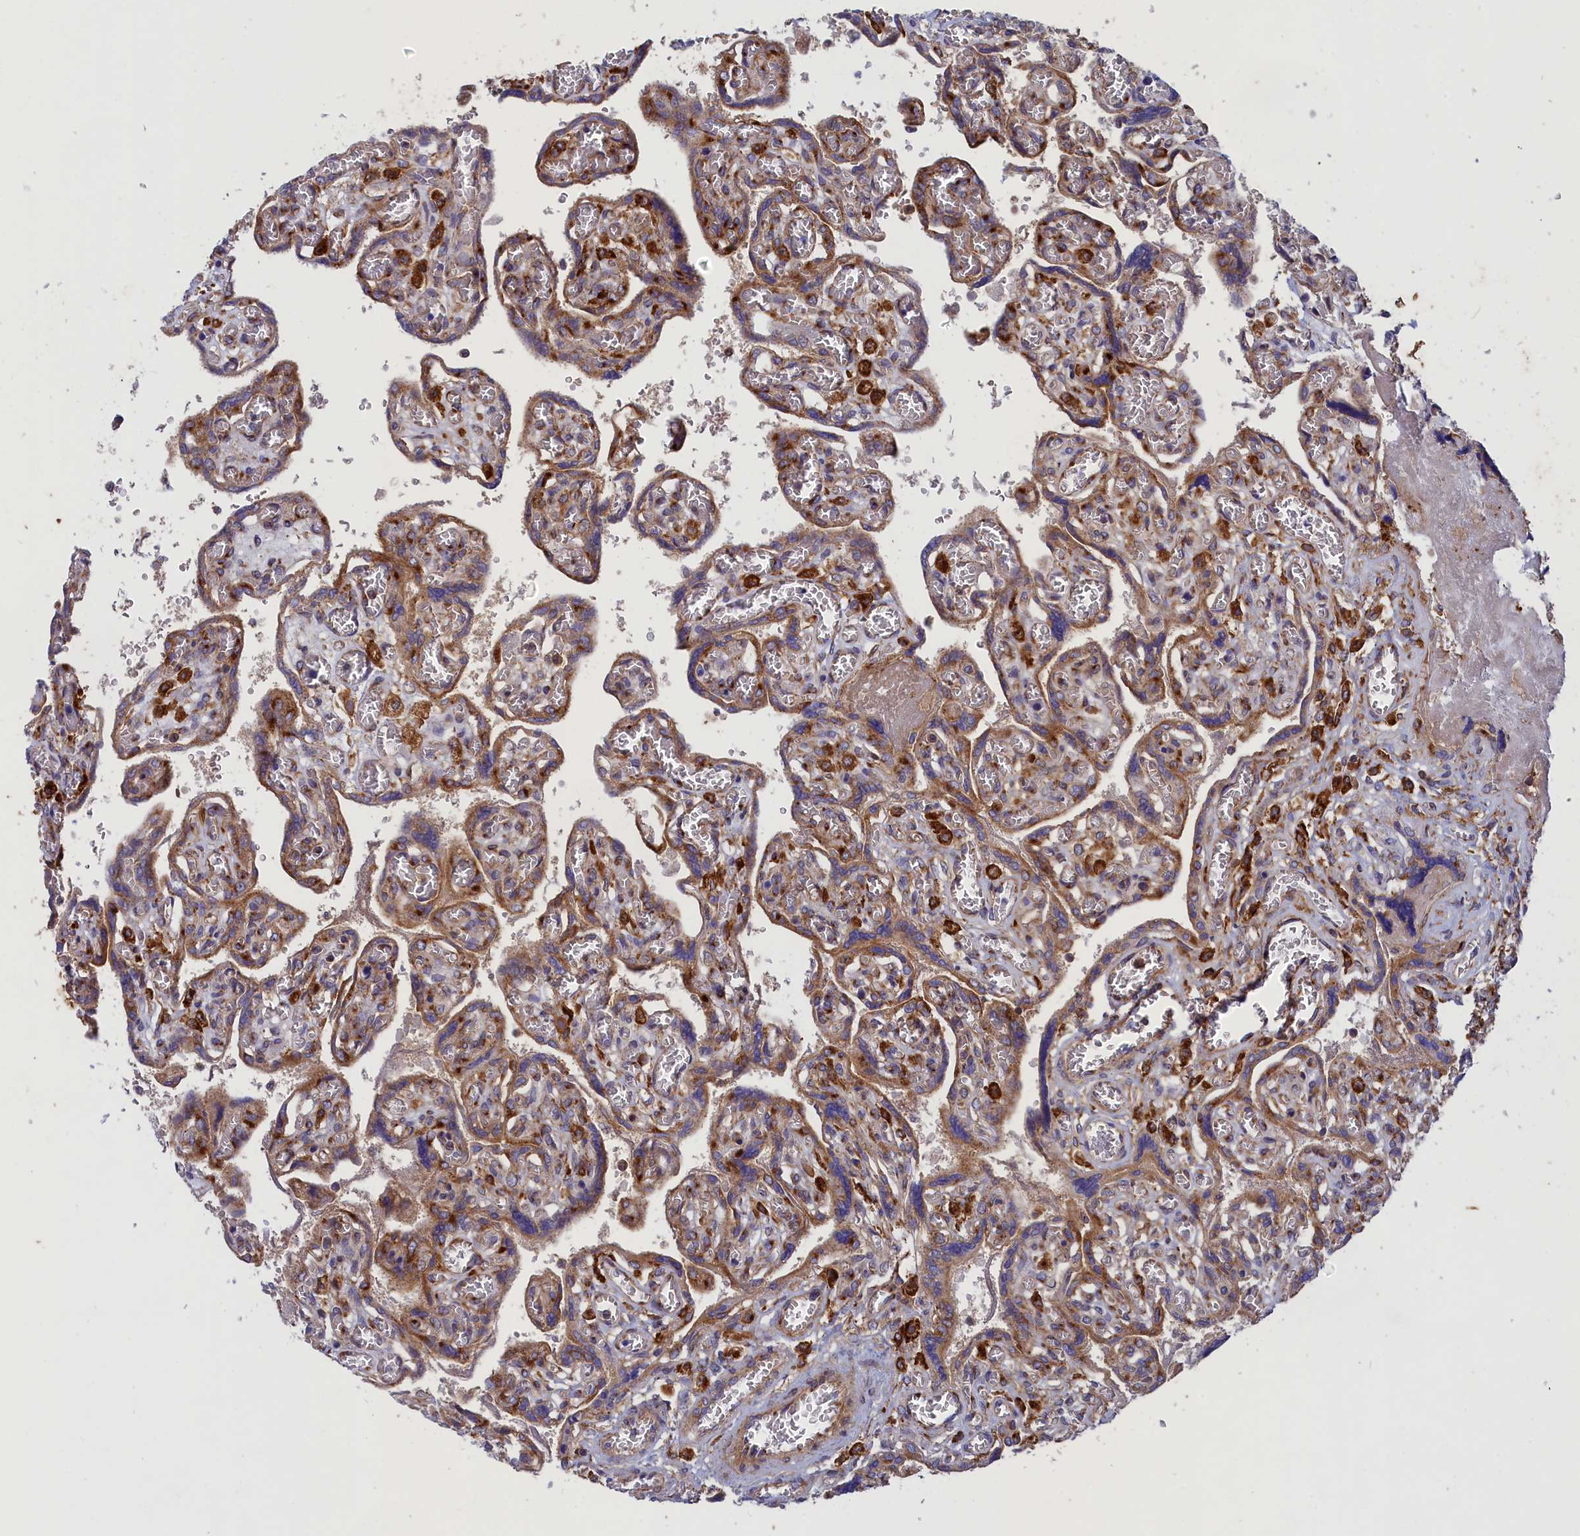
{"staining": {"intensity": "strong", "quantity": "25%-75%", "location": "cytoplasmic/membranous"}, "tissue": "placenta", "cell_type": "Trophoblastic cells", "image_type": "normal", "snomed": [{"axis": "morphology", "description": "Normal tissue, NOS"}, {"axis": "topography", "description": "Placenta"}], "caption": "Brown immunohistochemical staining in normal human placenta displays strong cytoplasmic/membranous positivity in about 25%-75% of trophoblastic cells.", "gene": "SCAMP4", "patient": {"sex": "female", "age": 39}}